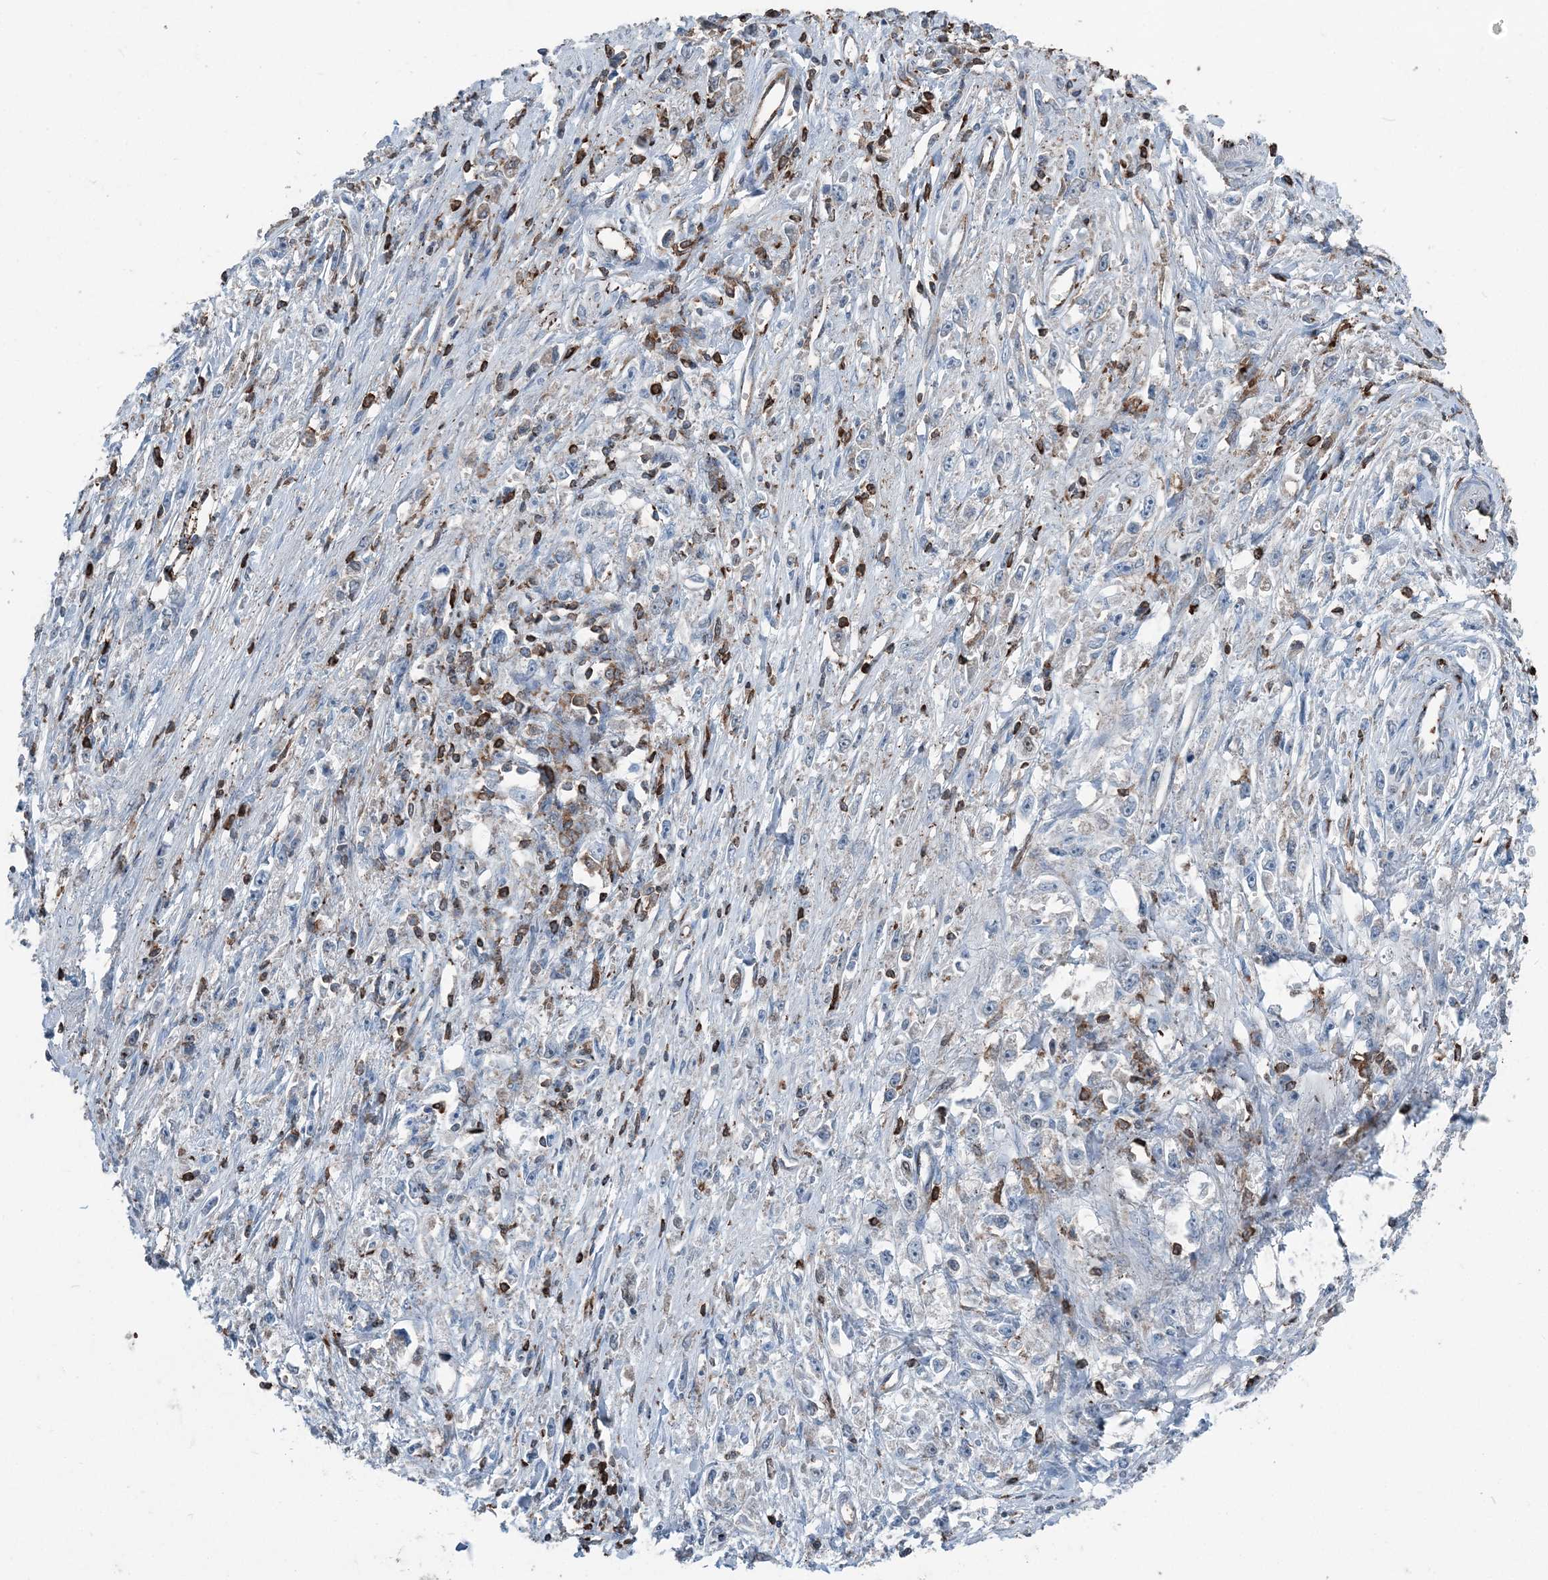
{"staining": {"intensity": "negative", "quantity": "none", "location": "none"}, "tissue": "stomach cancer", "cell_type": "Tumor cells", "image_type": "cancer", "snomed": [{"axis": "morphology", "description": "Adenocarcinoma, NOS"}, {"axis": "topography", "description": "Stomach"}], "caption": "A high-resolution histopathology image shows immunohistochemistry (IHC) staining of stomach cancer, which reveals no significant staining in tumor cells. Nuclei are stained in blue.", "gene": "CFL1", "patient": {"sex": "female", "age": 59}}